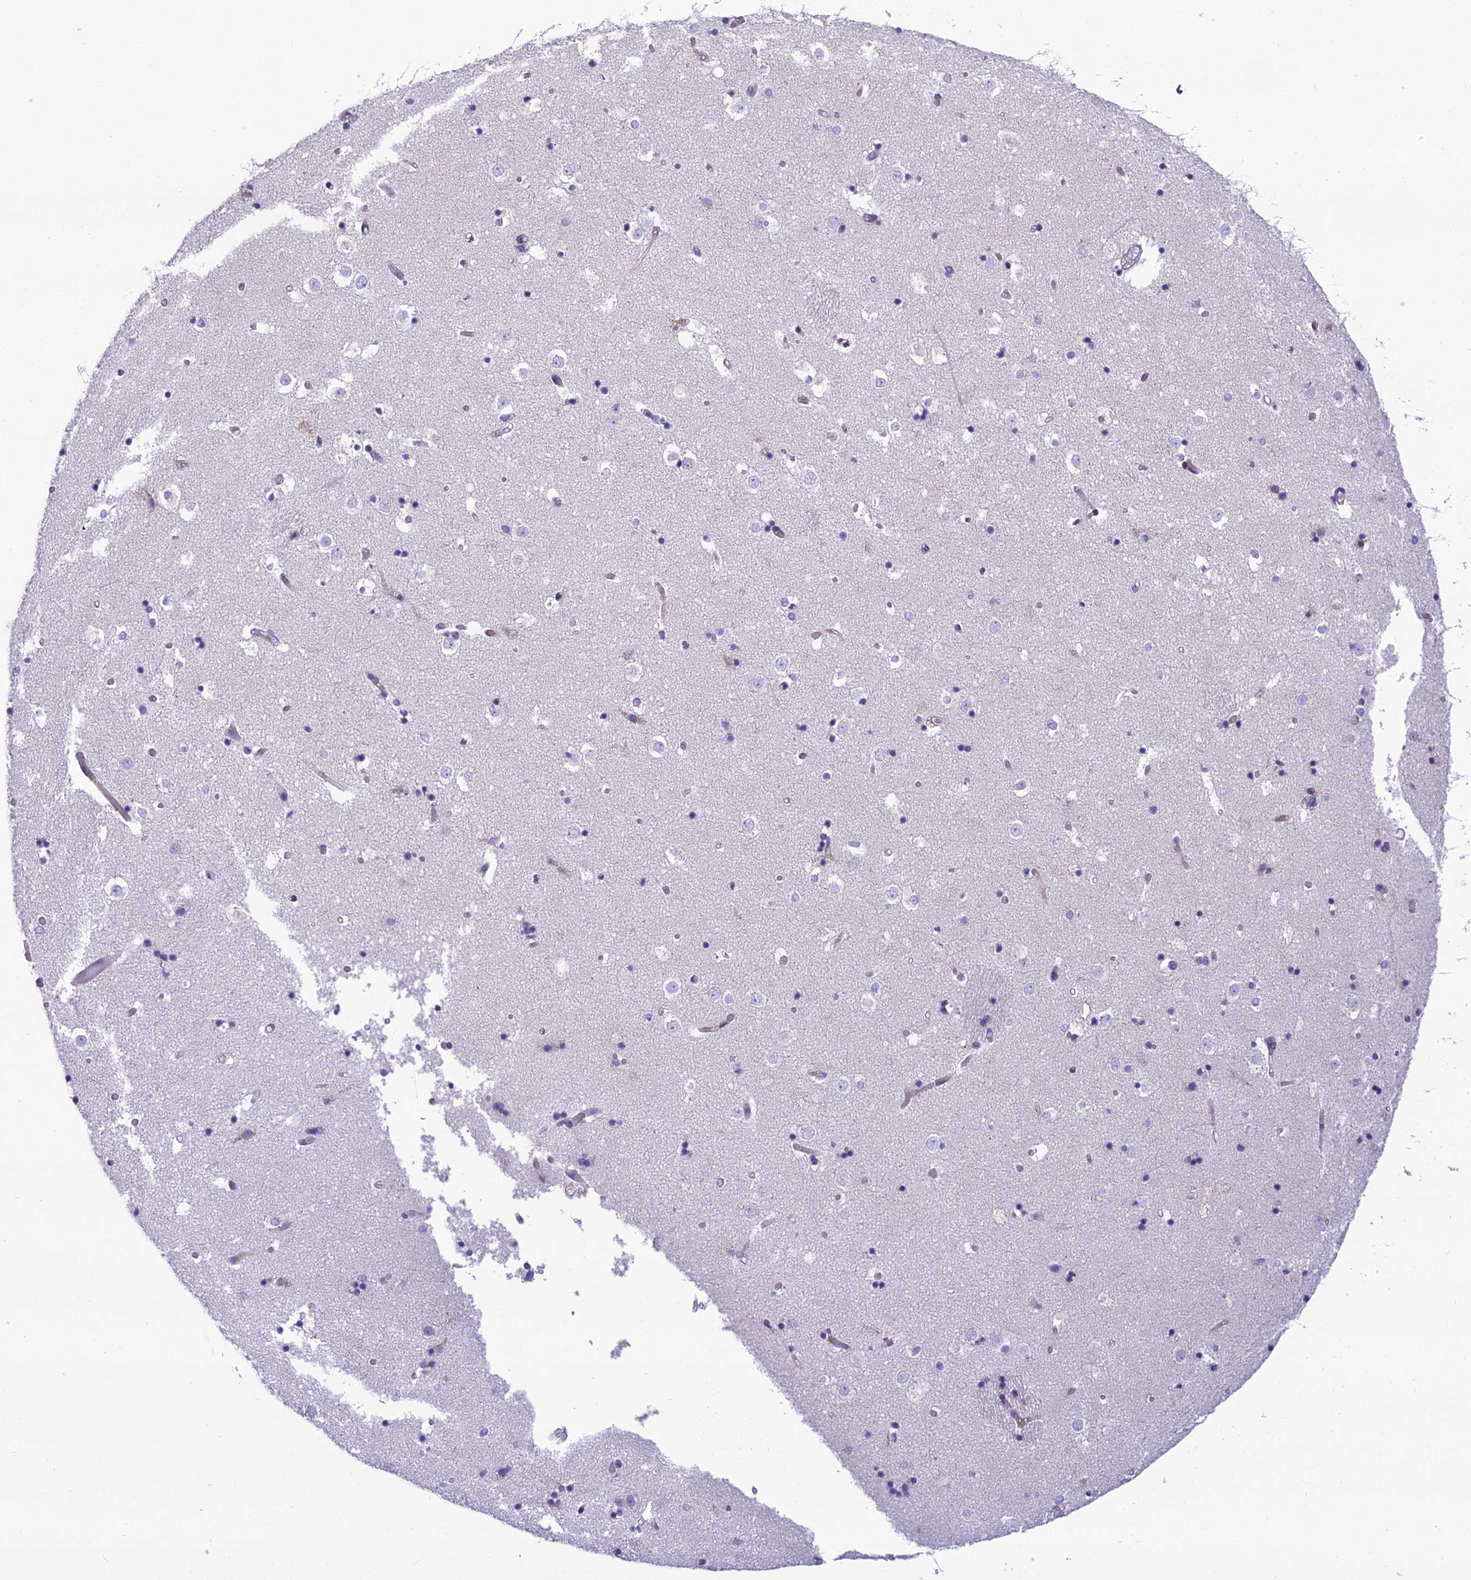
{"staining": {"intensity": "negative", "quantity": "none", "location": "none"}, "tissue": "caudate", "cell_type": "Glial cells", "image_type": "normal", "snomed": [{"axis": "morphology", "description": "Normal tissue, NOS"}, {"axis": "topography", "description": "Lateral ventricle wall"}], "caption": "This is a image of immunohistochemistry (IHC) staining of benign caudate, which shows no expression in glial cells.", "gene": "GFRA1", "patient": {"sex": "female", "age": 52}}